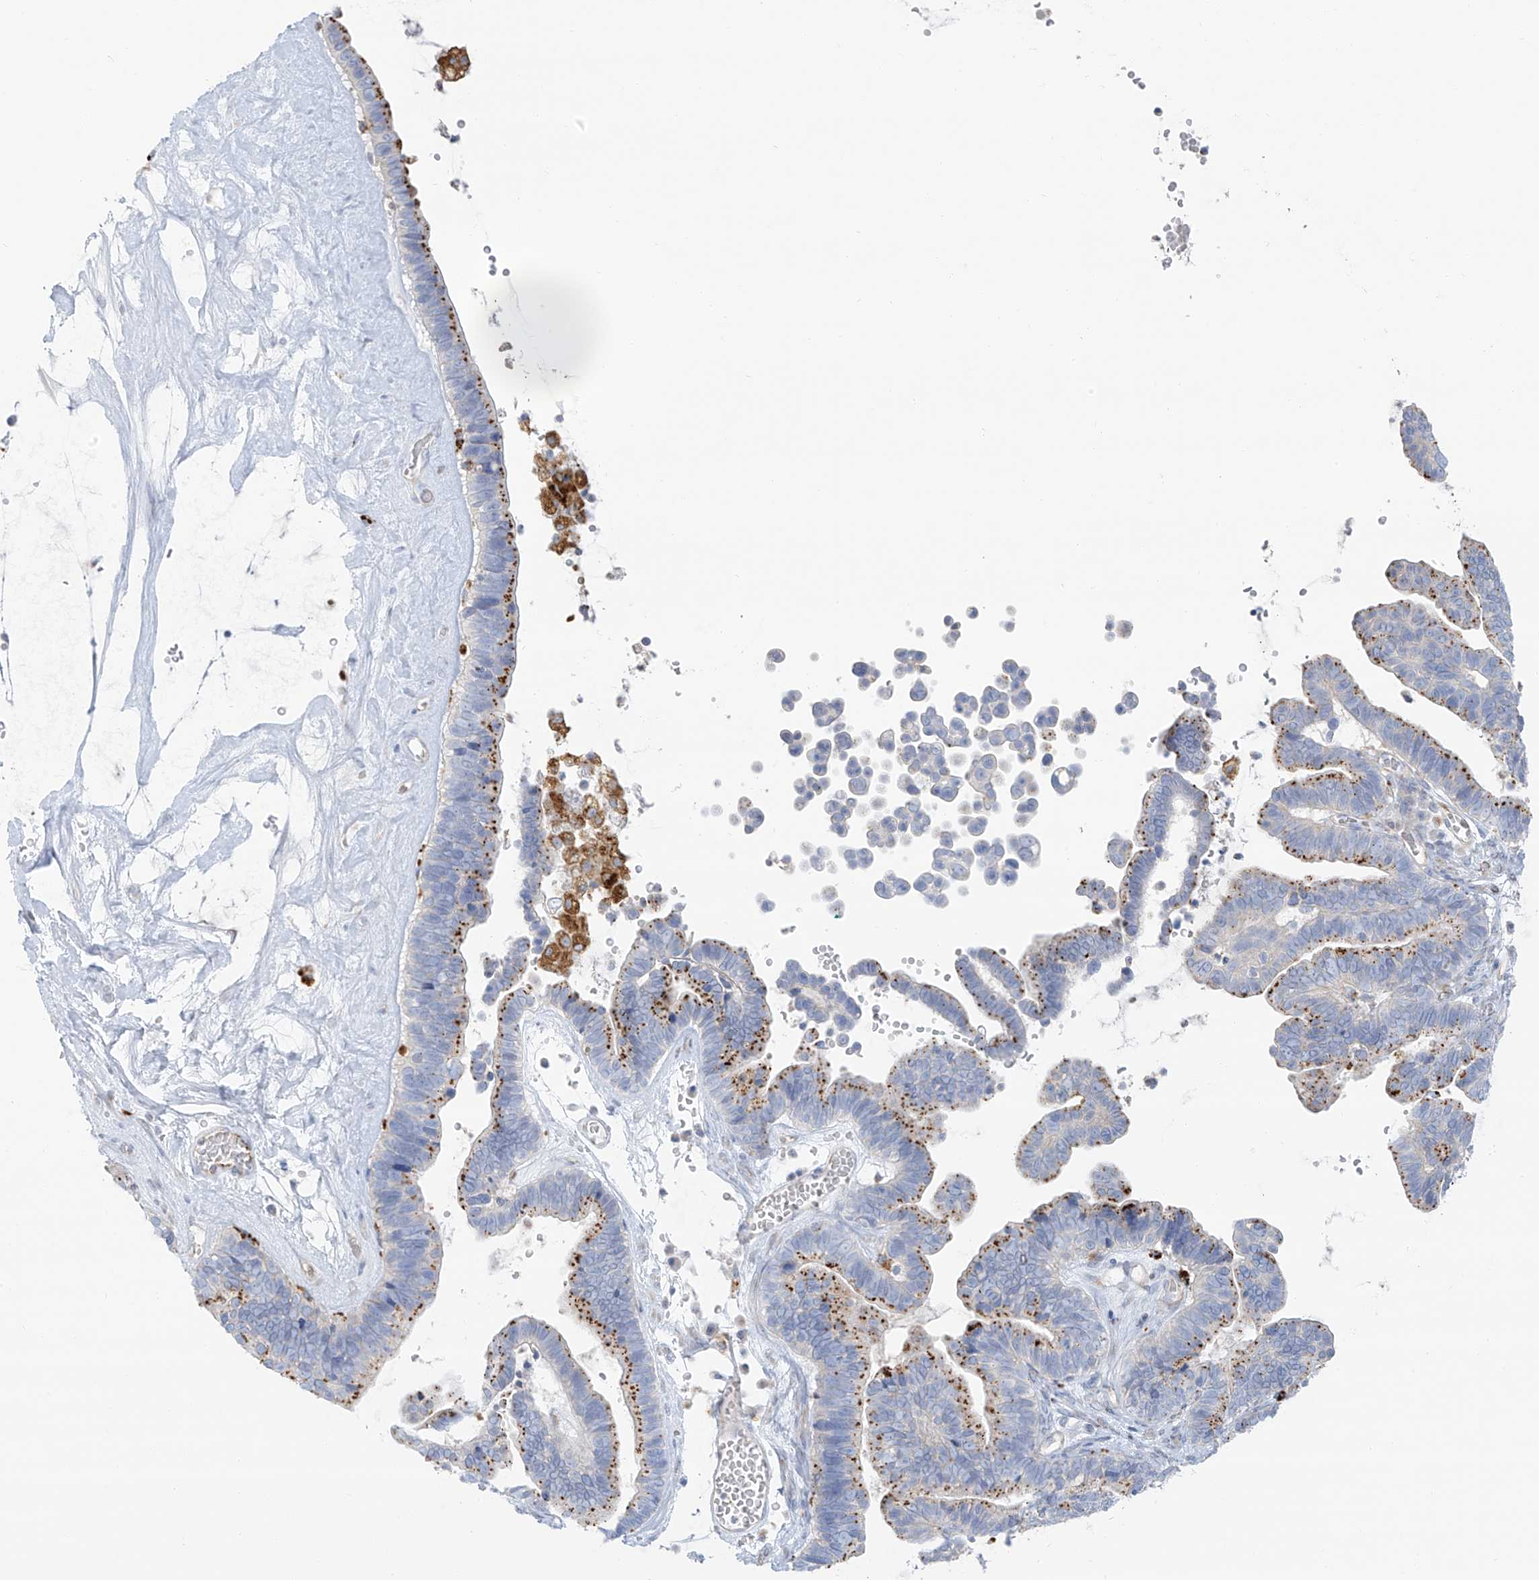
{"staining": {"intensity": "moderate", "quantity": "25%-75%", "location": "cytoplasmic/membranous"}, "tissue": "ovarian cancer", "cell_type": "Tumor cells", "image_type": "cancer", "snomed": [{"axis": "morphology", "description": "Cystadenocarcinoma, serous, NOS"}, {"axis": "topography", "description": "Ovary"}], "caption": "Protein analysis of serous cystadenocarcinoma (ovarian) tissue demonstrates moderate cytoplasmic/membranous staining in about 25%-75% of tumor cells.", "gene": "TAL2", "patient": {"sex": "female", "age": 56}}